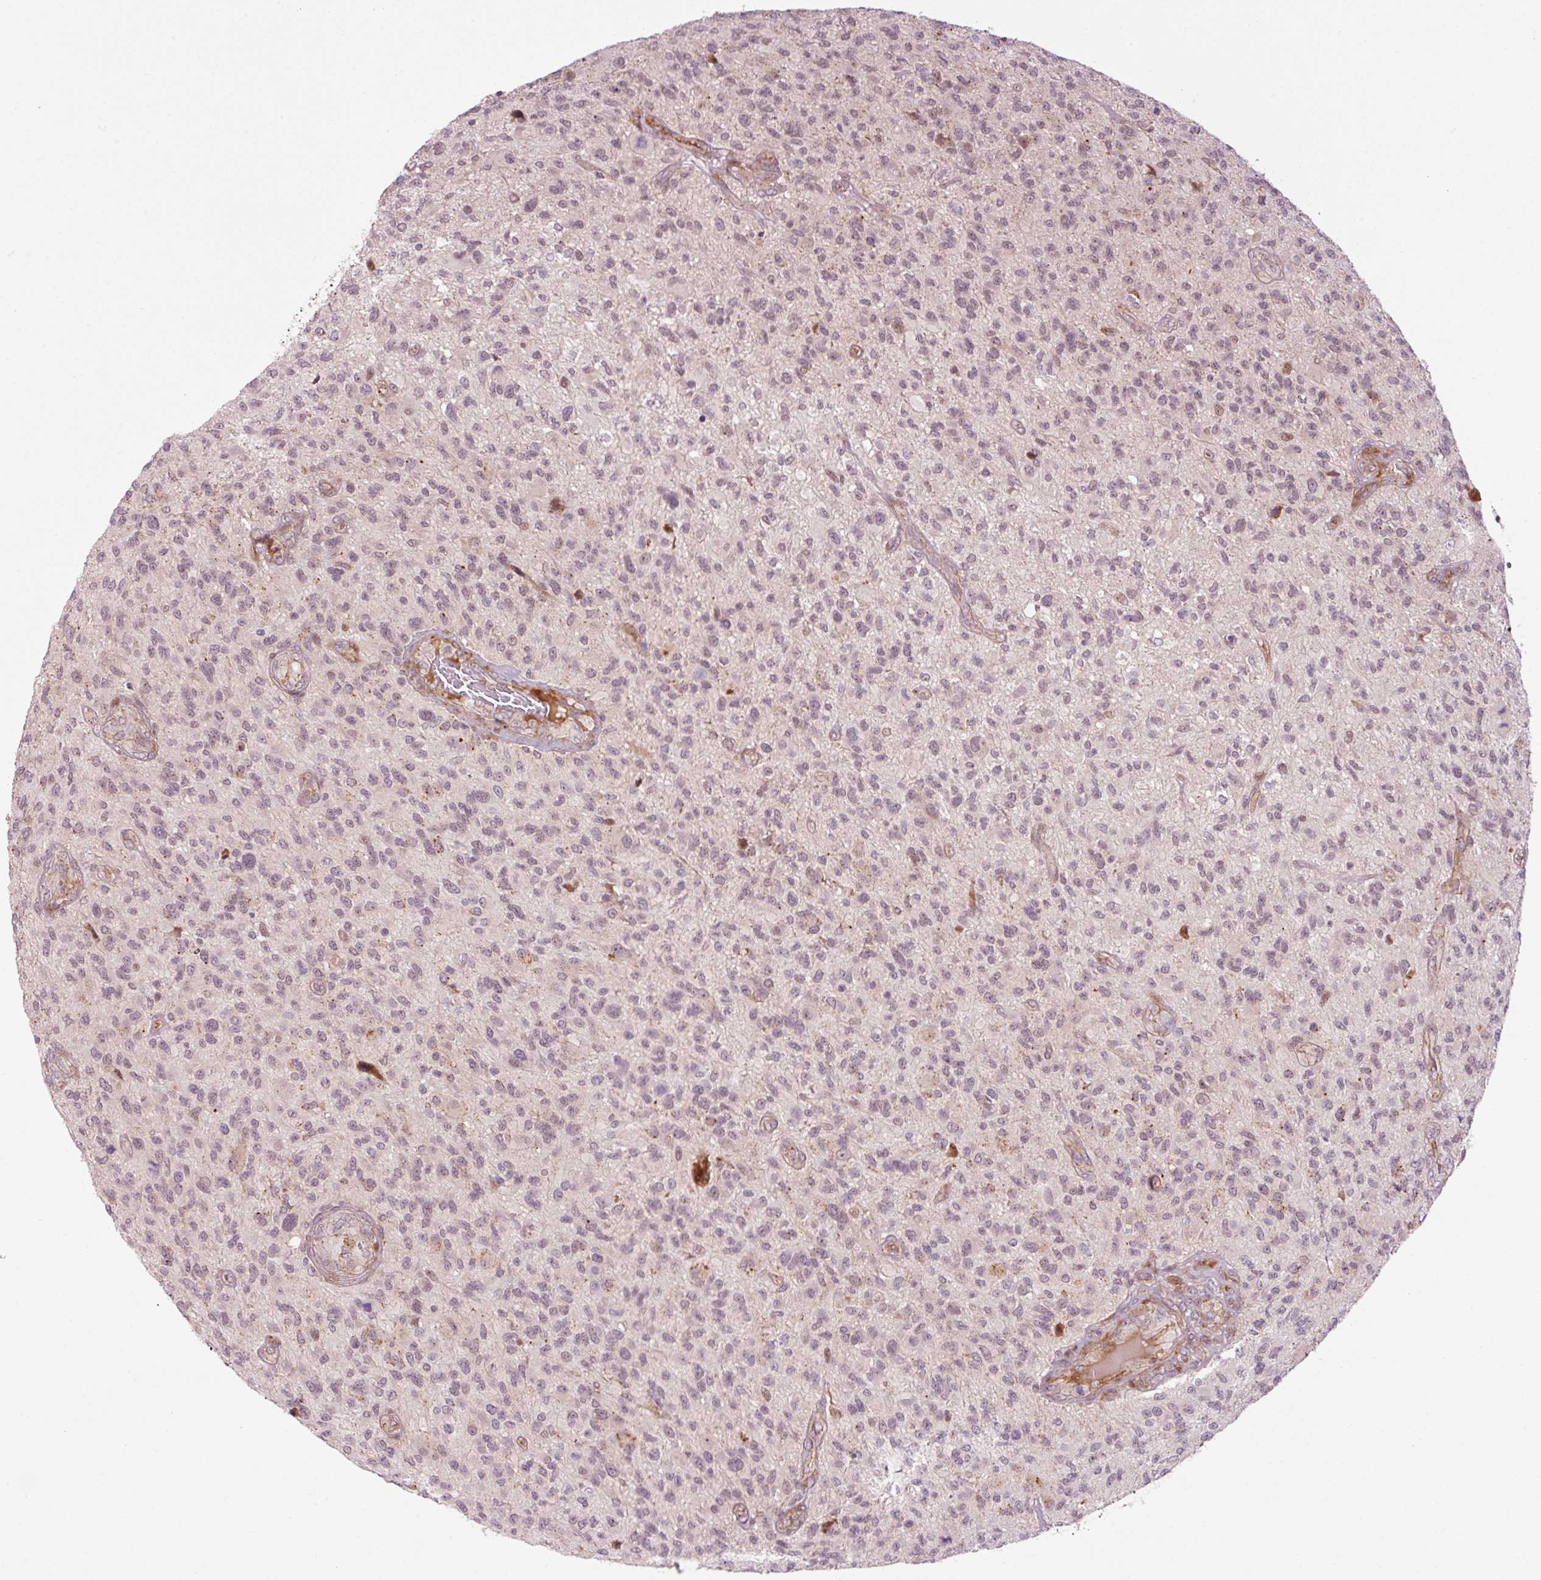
{"staining": {"intensity": "negative", "quantity": "none", "location": "none"}, "tissue": "glioma", "cell_type": "Tumor cells", "image_type": "cancer", "snomed": [{"axis": "morphology", "description": "Glioma, malignant, High grade"}, {"axis": "topography", "description": "Brain"}], "caption": "High-grade glioma (malignant) was stained to show a protein in brown. There is no significant positivity in tumor cells.", "gene": "ANKRD20A1", "patient": {"sex": "male", "age": 47}}